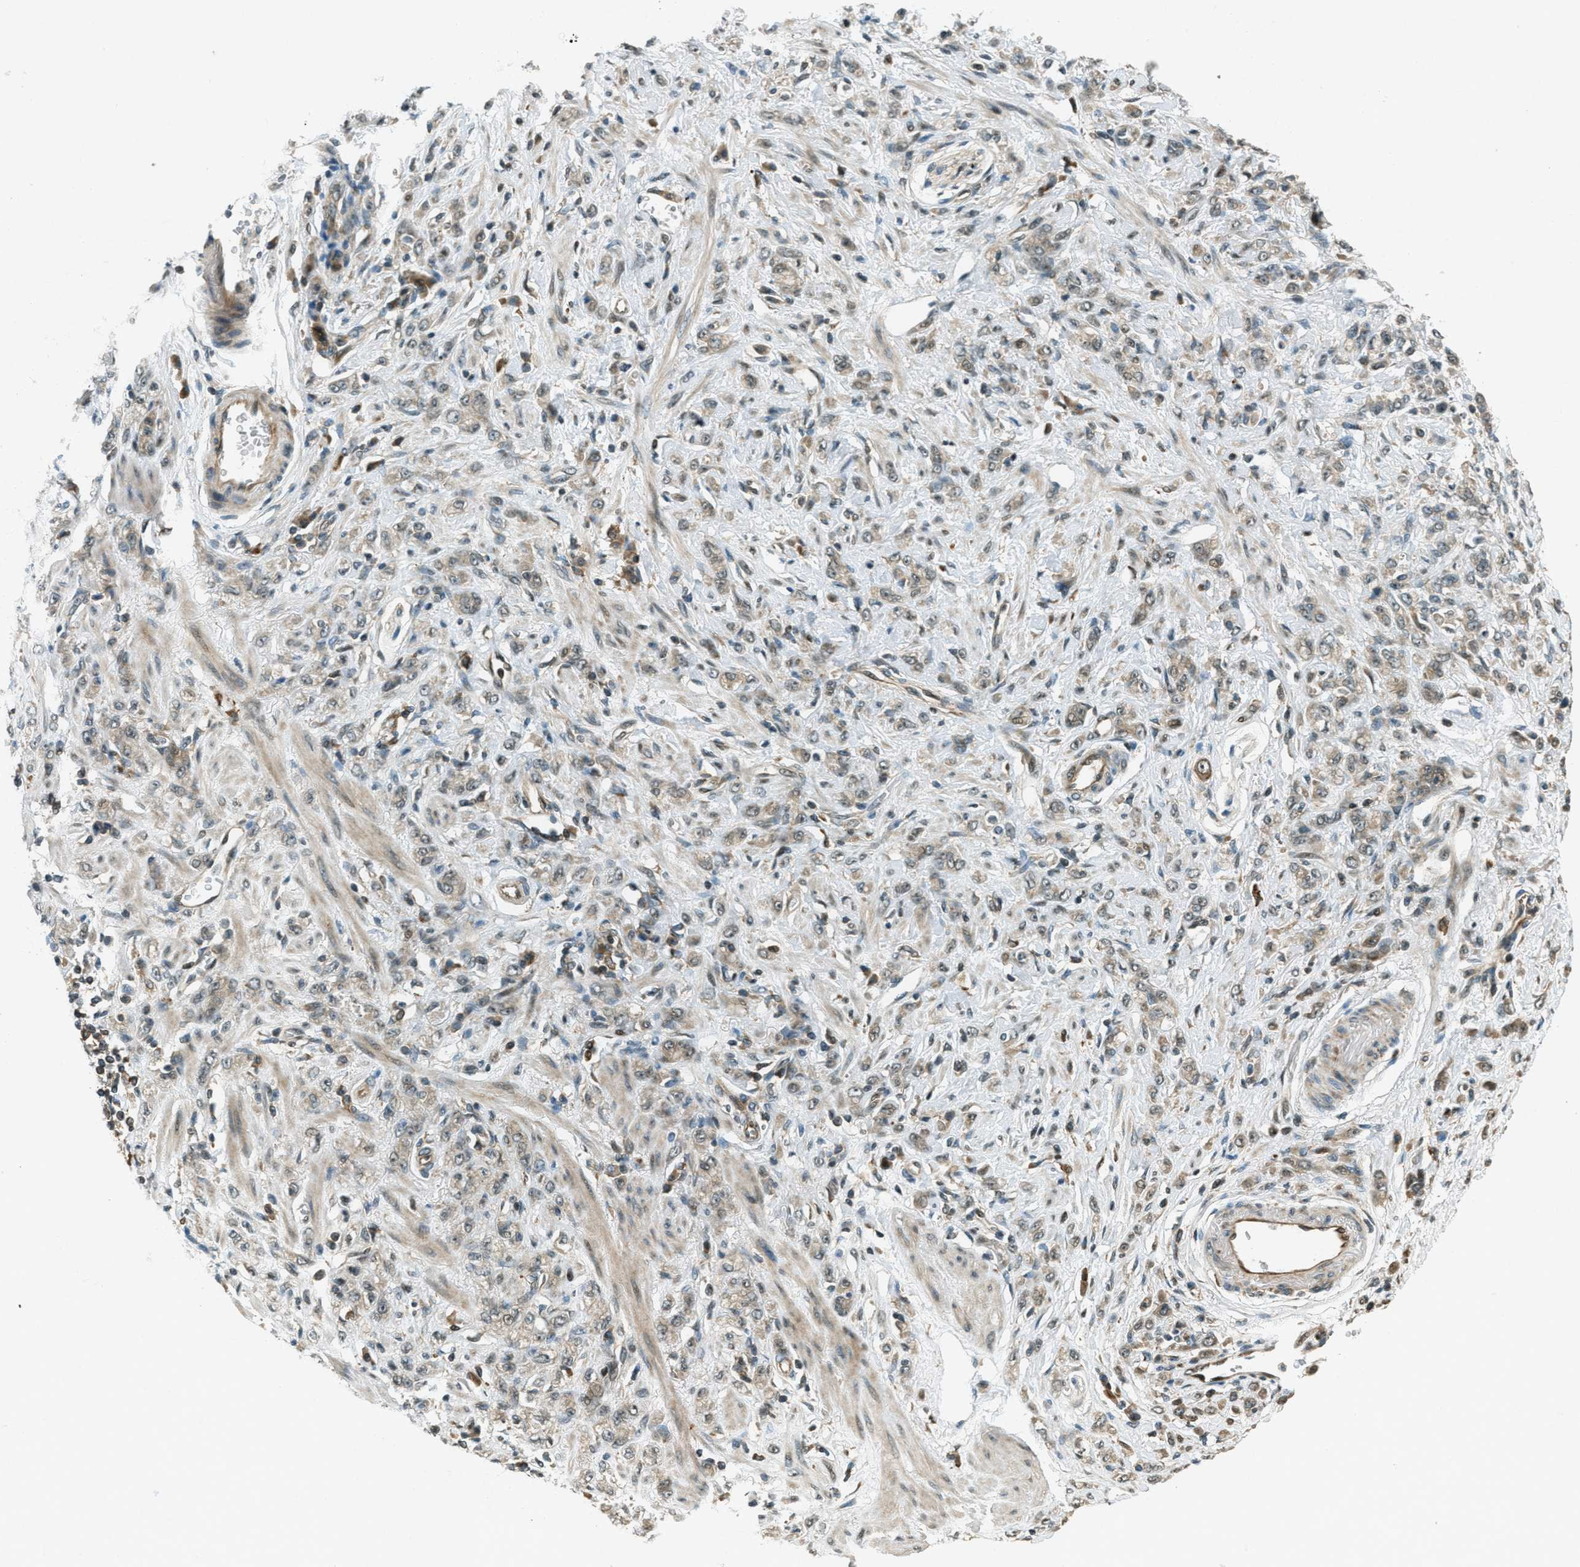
{"staining": {"intensity": "weak", "quantity": "25%-75%", "location": "cytoplasmic/membranous"}, "tissue": "stomach cancer", "cell_type": "Tumor cells", "image_type": "cancer", "snomed": [{"axis": "morphology", "description": "Normal tissue, NOS"}, {"axis": "morphology", "description": "Adenocarcinoma, NOS"}, {"axis": "topography", "description": "Stomach"}], "caption": "Immunohistochemical staining of human stomach cancer (adenocarcinoma) demonstrates low levels of weak cytoplasmic/membranous protein positivity in approximately 25%-75% of tumor cells. (Stains: DAB in brown, nuclei in blue, Microscopy: brightfield microscopy at high magnification).", "gene": "PTPN23", "patient": {"sex": "male", "age": 82}}